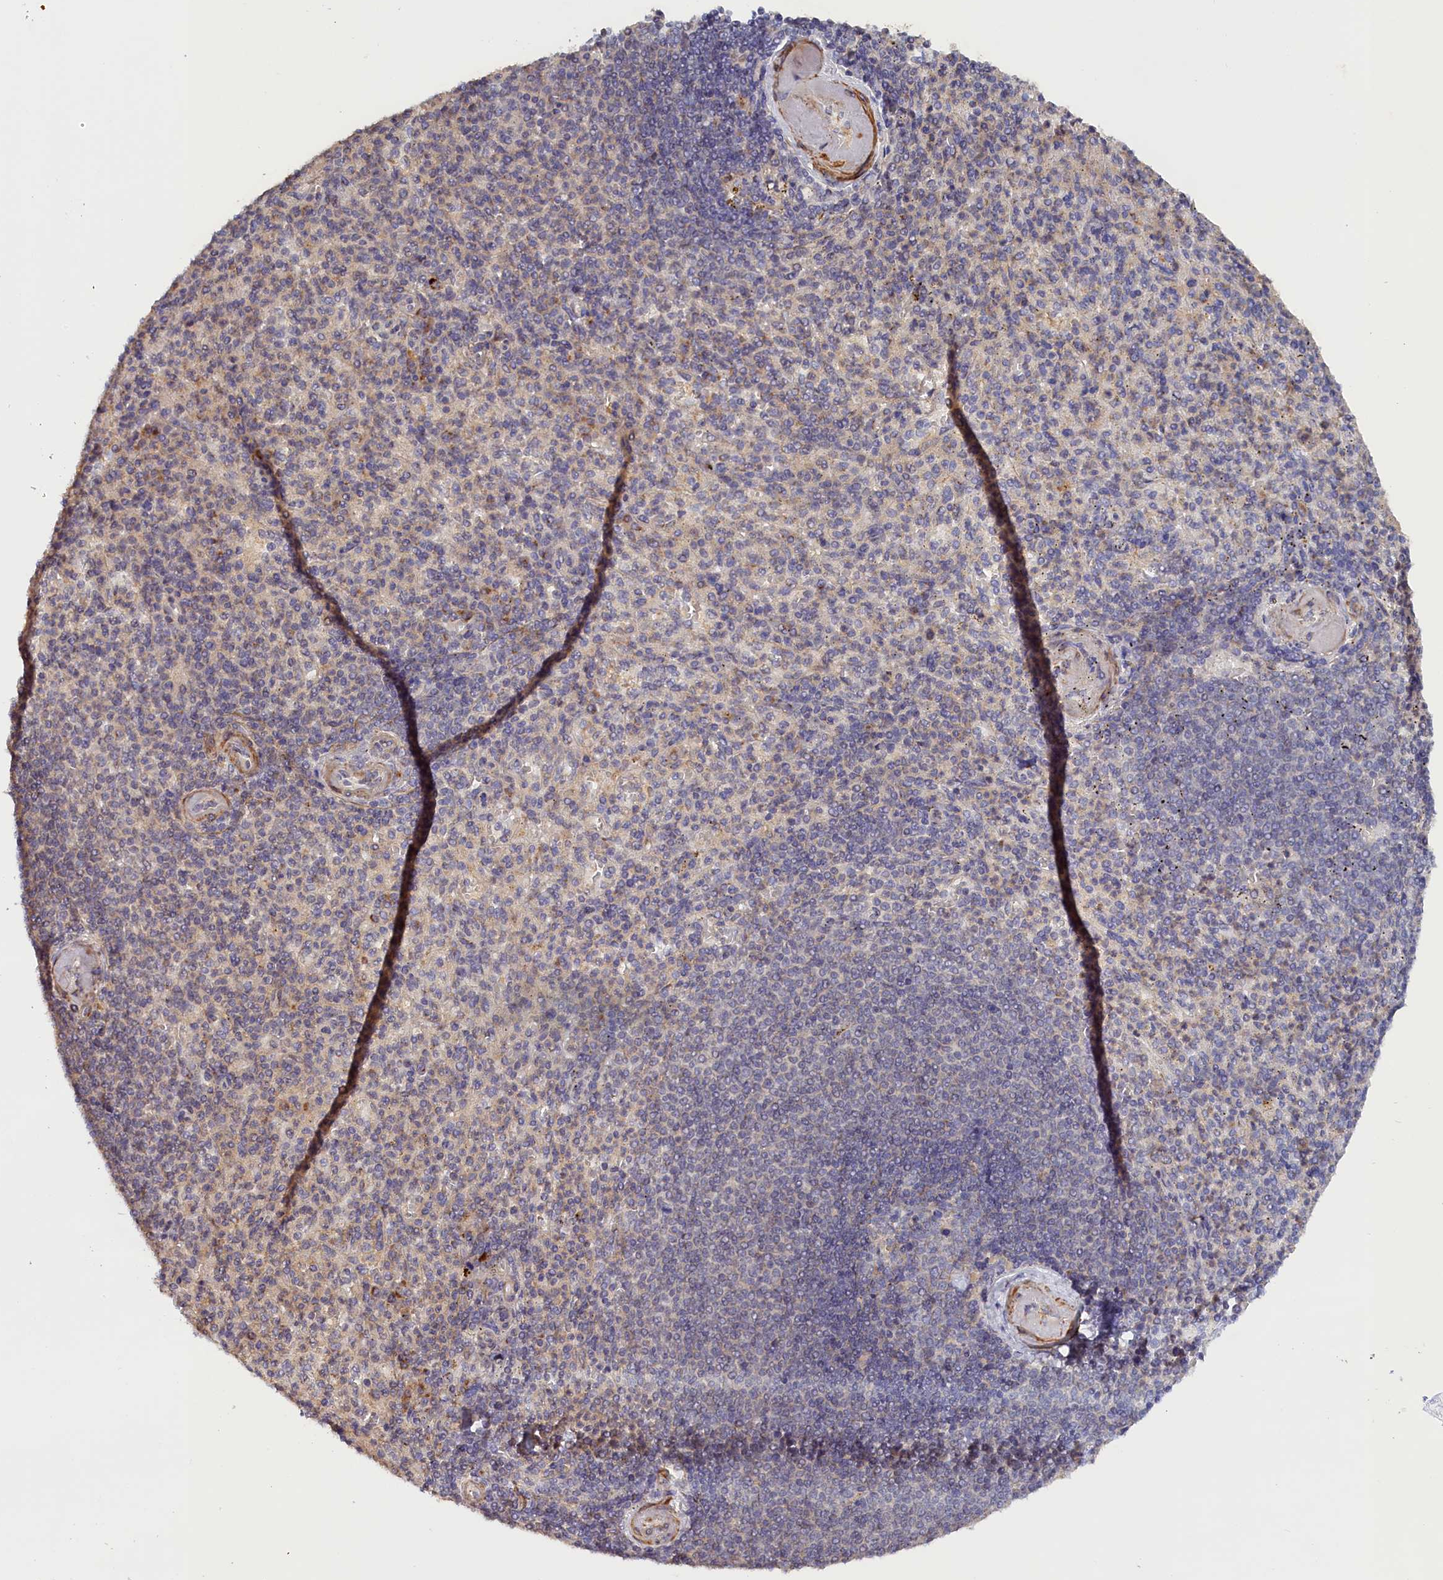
{"staining": {"intensity": "weak", "quantity": "<25%", "location": "cytoplasmic/membranous"}, "tissue": "spleen", "cell_type": "Cells in red pulp", "image_type": "normal", "snomed": [{"axis": "morphology", "description": "Normal tissue, NOS"}, {"axis": "topography", "description": "Spleen"}], "caption": "Cells in red pulp show no significant protein expression in benign spleen. (Stains: DAB immunohistochemistry (IHC) with hematoxylin counter stain, Microscopy: brightfield microscopy at high magnification).", "gene": "TANGO6", "patient": {"sex": "female", "age": 74}}